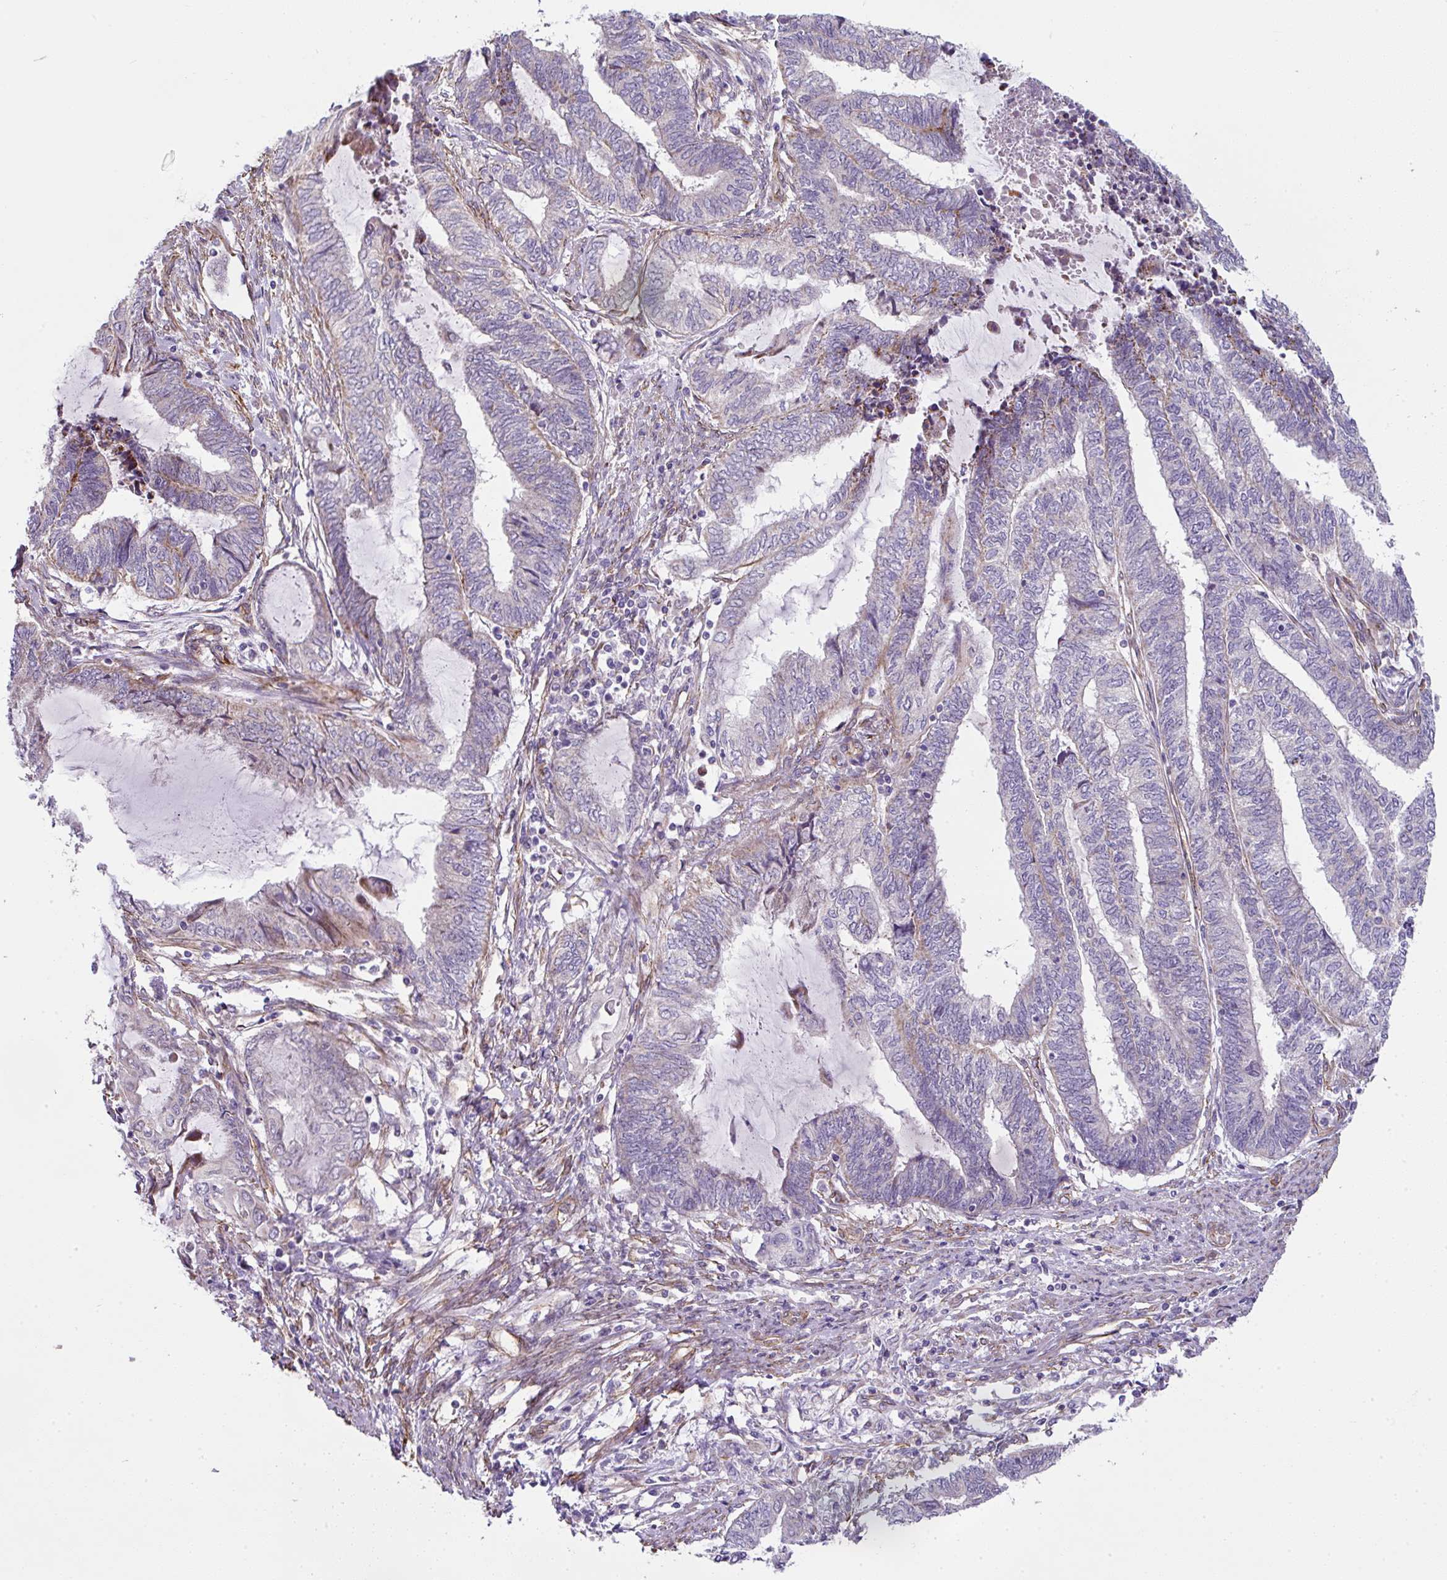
{"staining": {"intensity": "negative", "quantity": "none", "location": "none"}, "tissue": "endometrial cancer", "cell_type": "Tumor cells", "image_type": "cancer", "snomed": [{"axis": "morphology", "description": "Adenocarcinoma, NOS"}, {"axis": "topography", "description": "Uterus"}, {"axis": "topography", "description": "Endometrium"}], "caption": "DAB immunohistochemical staining of endometrial cancer (adenocarcinoma) reveals no significant staining in tumor cells.", "gene": "ANKUB1", "patient": {"sex": "female", "age": 70}}